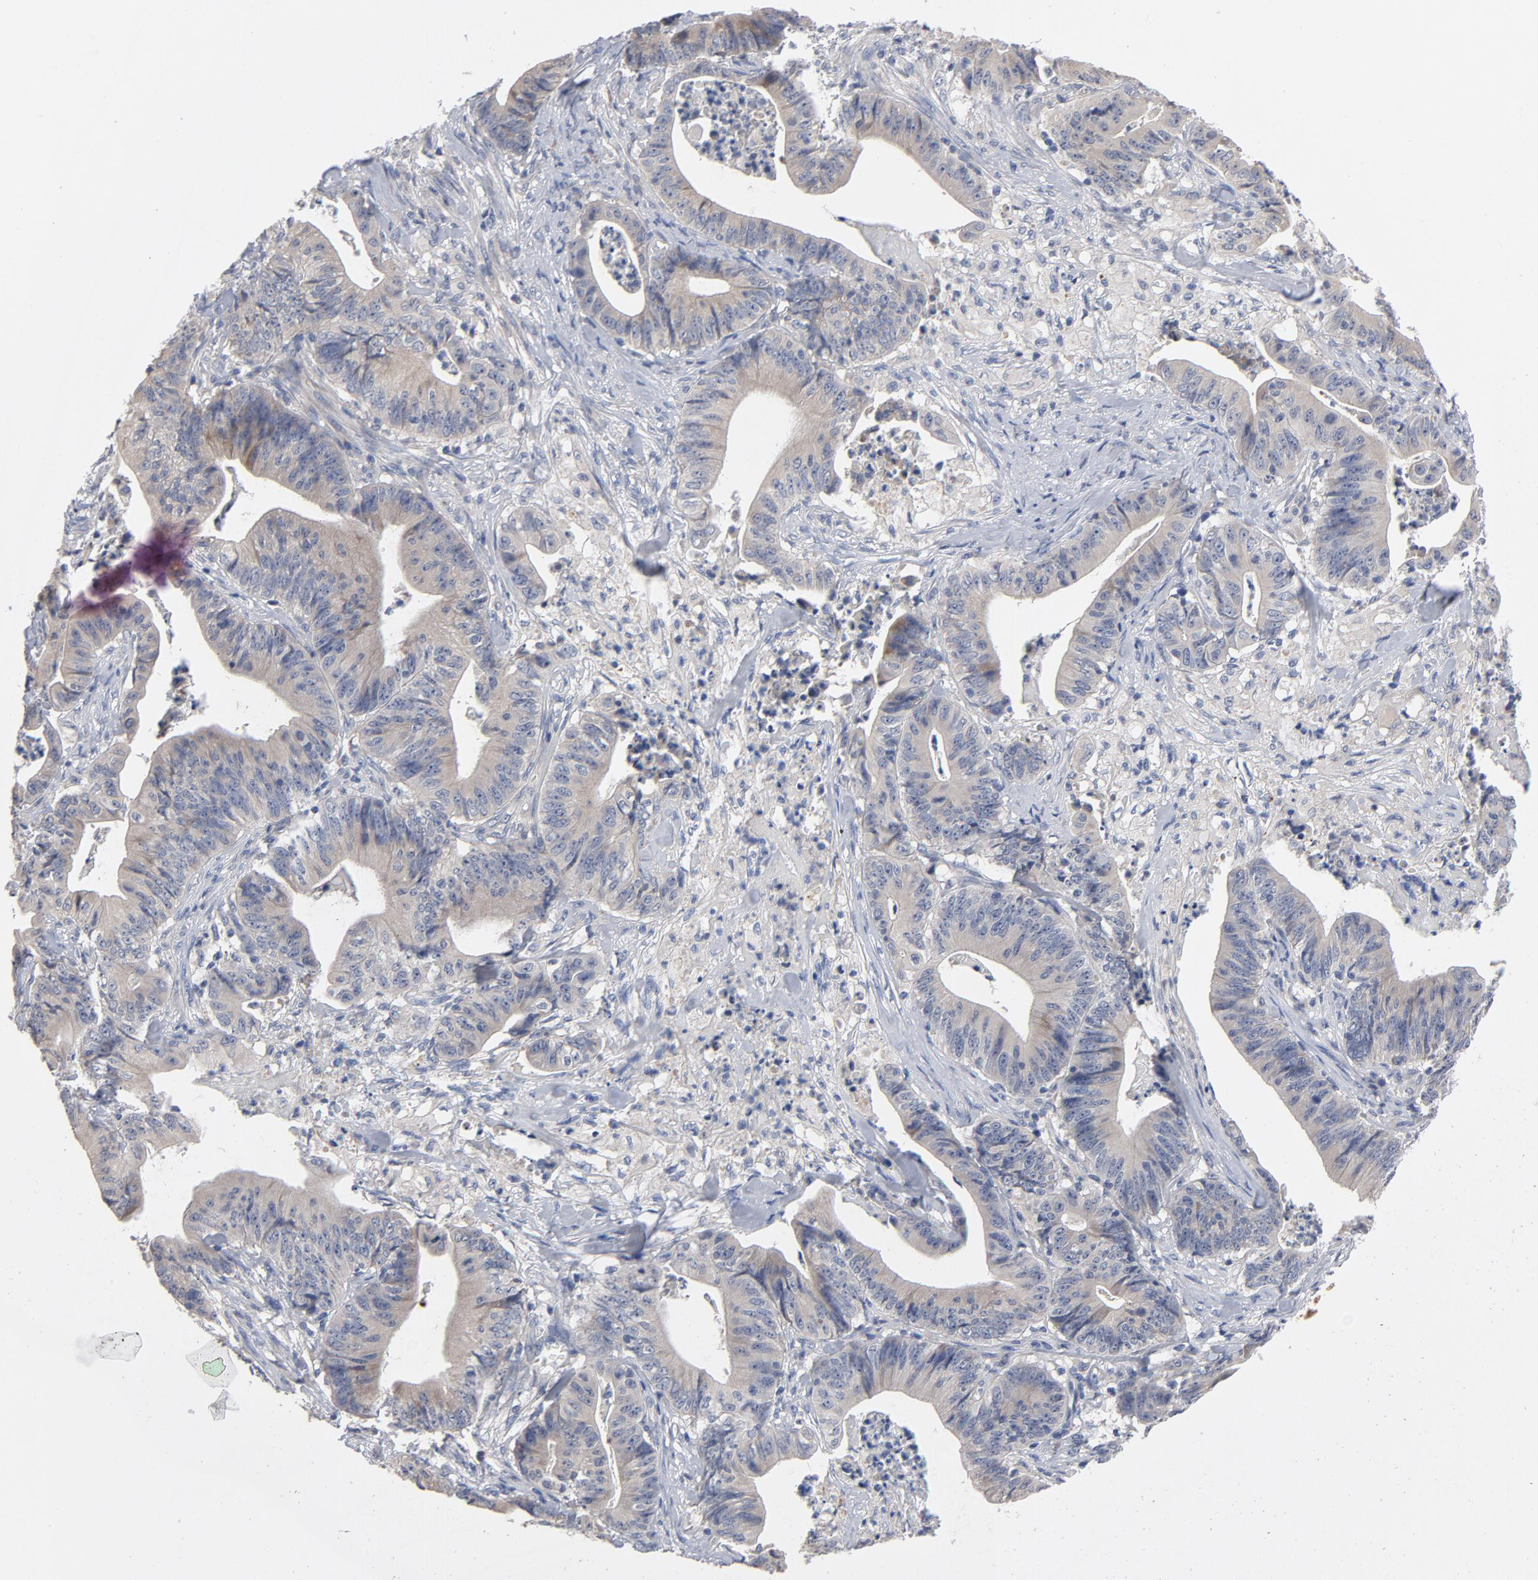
{"staining": {"intensity": "weak", "quantity": ">75%", "location": "cytoplasmic/membranous"}, "tissue": "stomach cancer", "cell_type": "Tumor cells", "image_type": "cancer", "snomed": [{"axis": "morphology", "description": "Adenocarcinoma, NOS"}, {"axis": "topography", "description": "Stomach, lower"}], "caption": "Protein expression analysis of stomach cancer (adenocarcinoma) reveals weak cytoplasmic/membranous positivity in approximately >75% of tumor cells.", "gene": "CCDC134", "patient": {"sex": "female", "age": 86}}